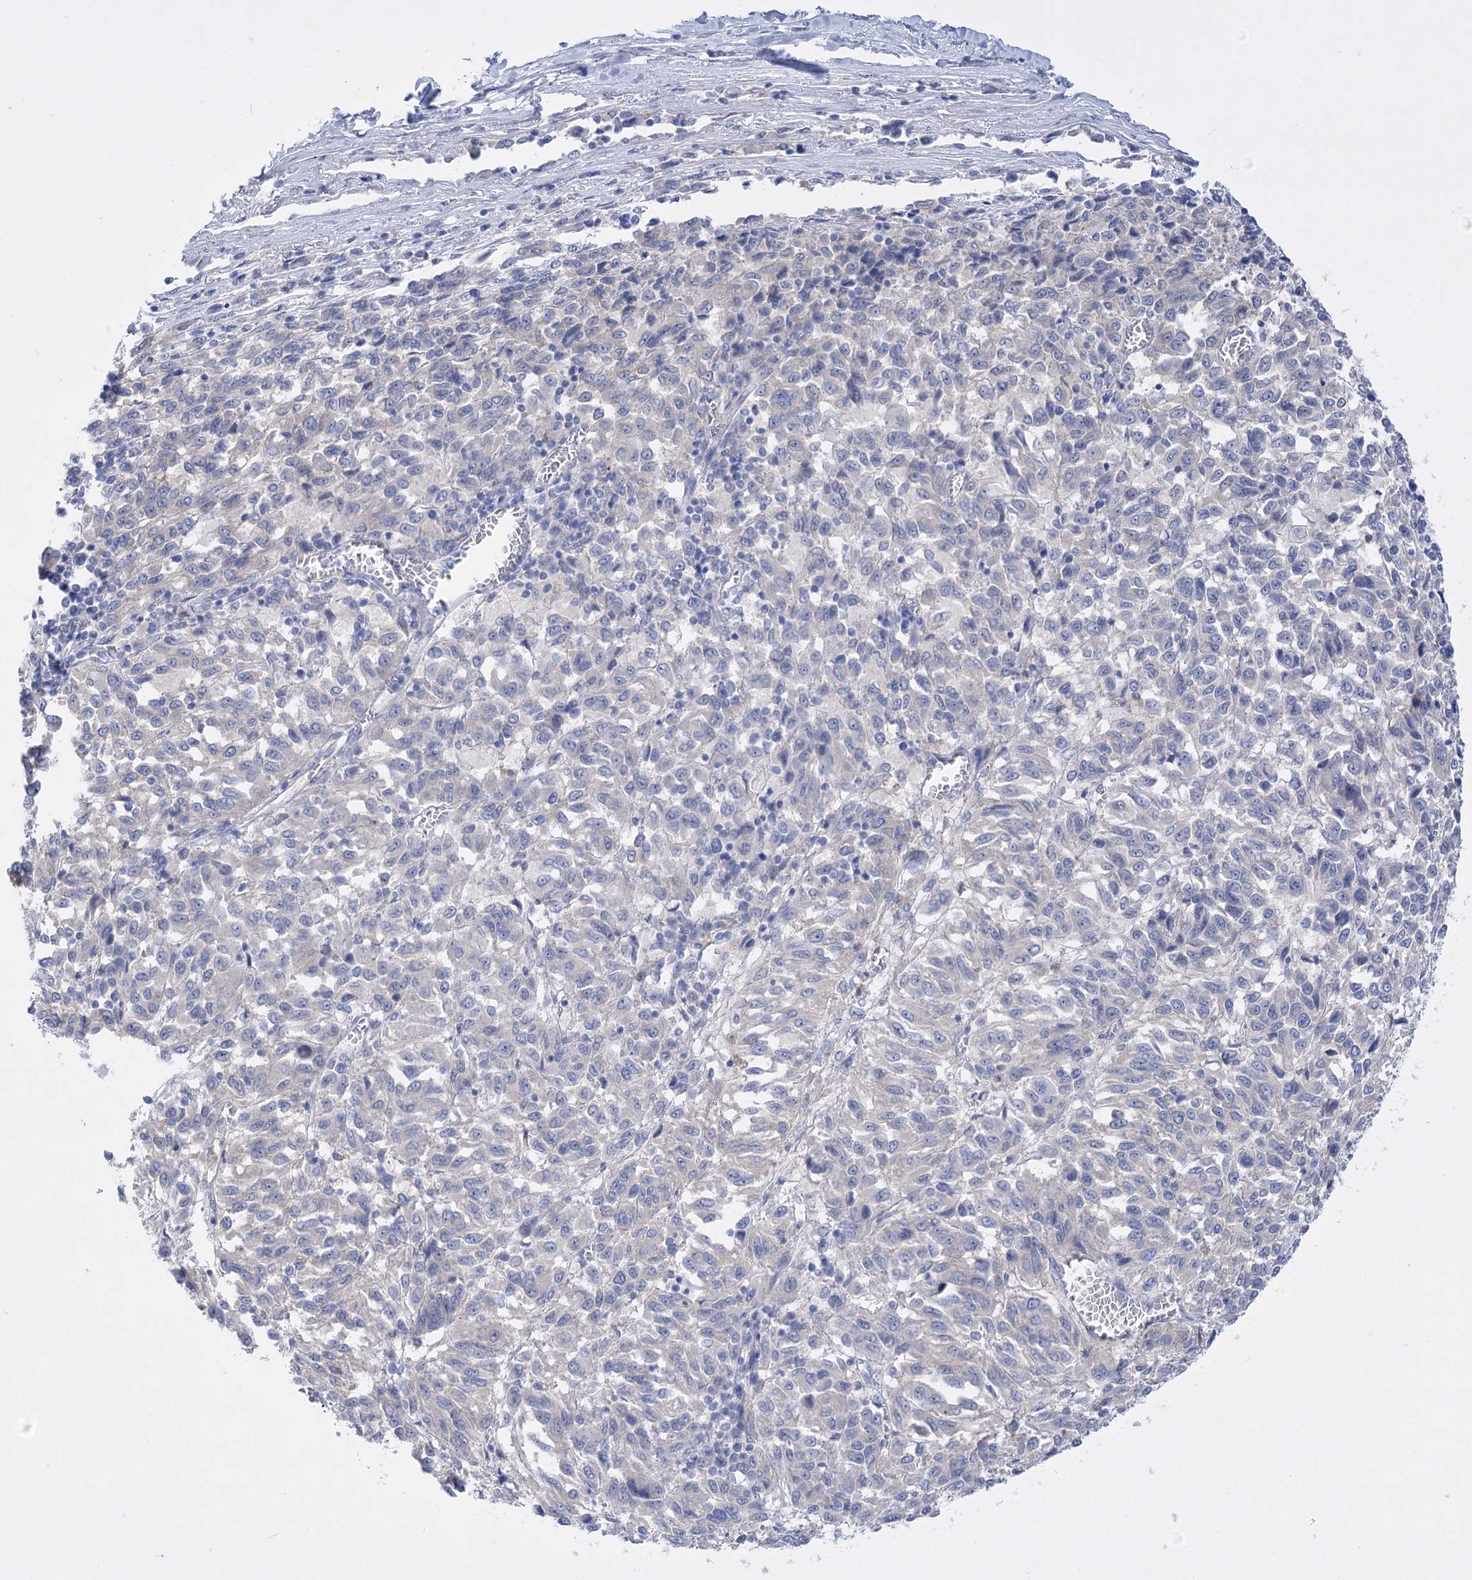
{"staining": {"intensity": "negative", "quantity": "none", "location": "none"}, "tissue": "melanoma", "cell_type": "Tumor cells", "image_type": "cancer", "snomed": [{"axis": "morphology", "description": "Malignant melanoma, Metastatic site"}, {"axis": "topography", "description": "Lung"}], "caption": "Human melanoma stained for a protein using IHC reveals no staining in tumor cells.", "gene": "LRRC34", "patient": {"sex": "male", "age": 64}}